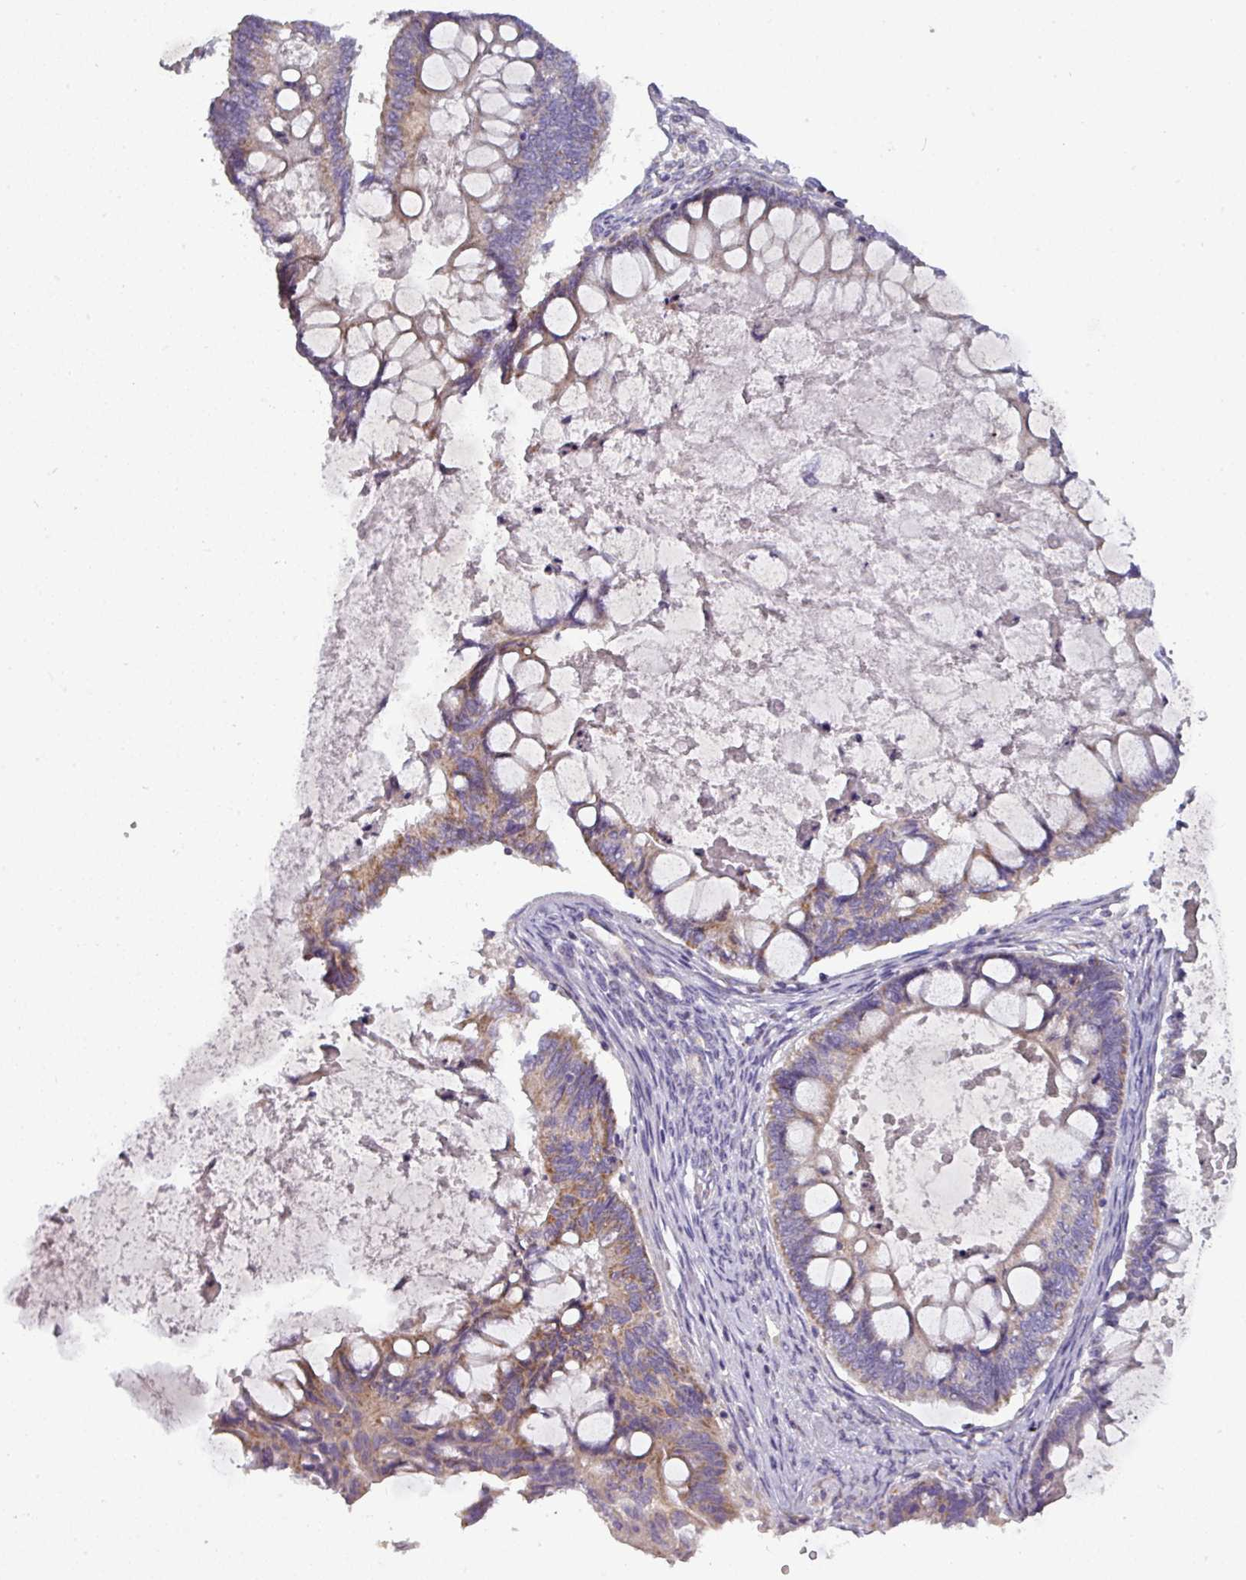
{"staining": {"intensity": "moderate", "quantity": "<25%", "location": "cytoplasmic/membranous"}, "tissue": "ovarian cancer", "cell_type": "Tumor cells", "image_type": "cancer", "snomed": [{"axis": "morphology", "description": "Cystadenocarcinoma, mucinous, NOS"}, {"axis": "topography", "description": "Ovary"}], "caption": "A histopathology image of mucinous cystadenocarcinoma (ovarian) stained for a protein exhibits moderate cytoplasmic/membranous brown staining in tumor cells. The staining was performed using DAB, with brown indicating positive protein expression. Nuclei are stained blue with hematoxylin.", "gene": "PNMA6A", "patient": {"sex": "female", "age": 61}}